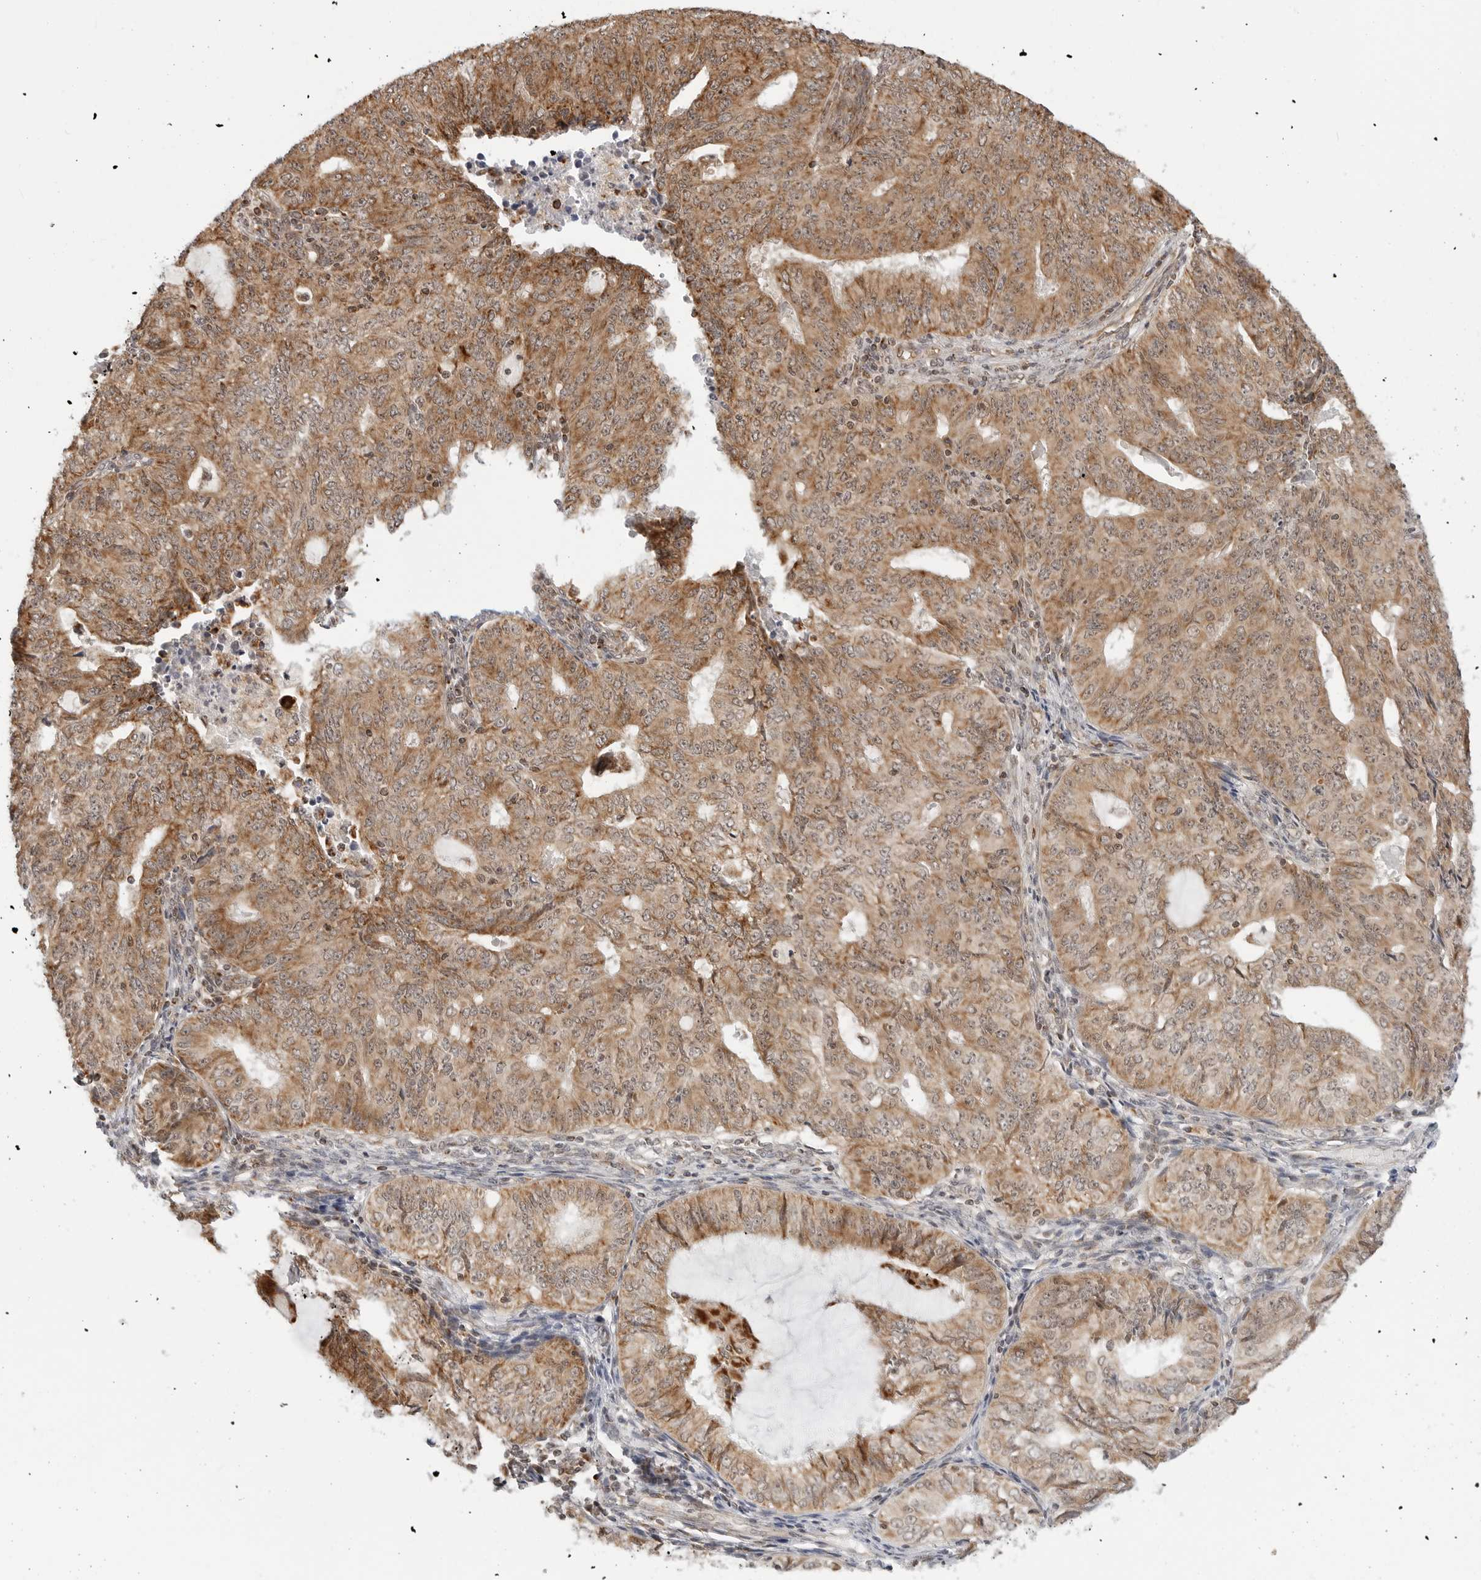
{"staining": {"intensity": "moderate", "quantity": ">75%", "location": "cytoplasmic/membranous"}, "tissue": "endometrial cancer", "cell_type": "Tumor cells", "image_type": "cancer", "snomed": [{"axis": "morphology", "description": "Adenocarcinoma, NOS"}, {"axis": "topography", "description": "Endometrium"}], "caption": "Immunohistochemical staining of endometrial cancer (adenocarcinoma) reveals moderate cytoplasmic/membranous protein staining in about >75% of tumor cells.", "gene": "POLR3GL", "patient": {"sex": "female", "age": 32}}